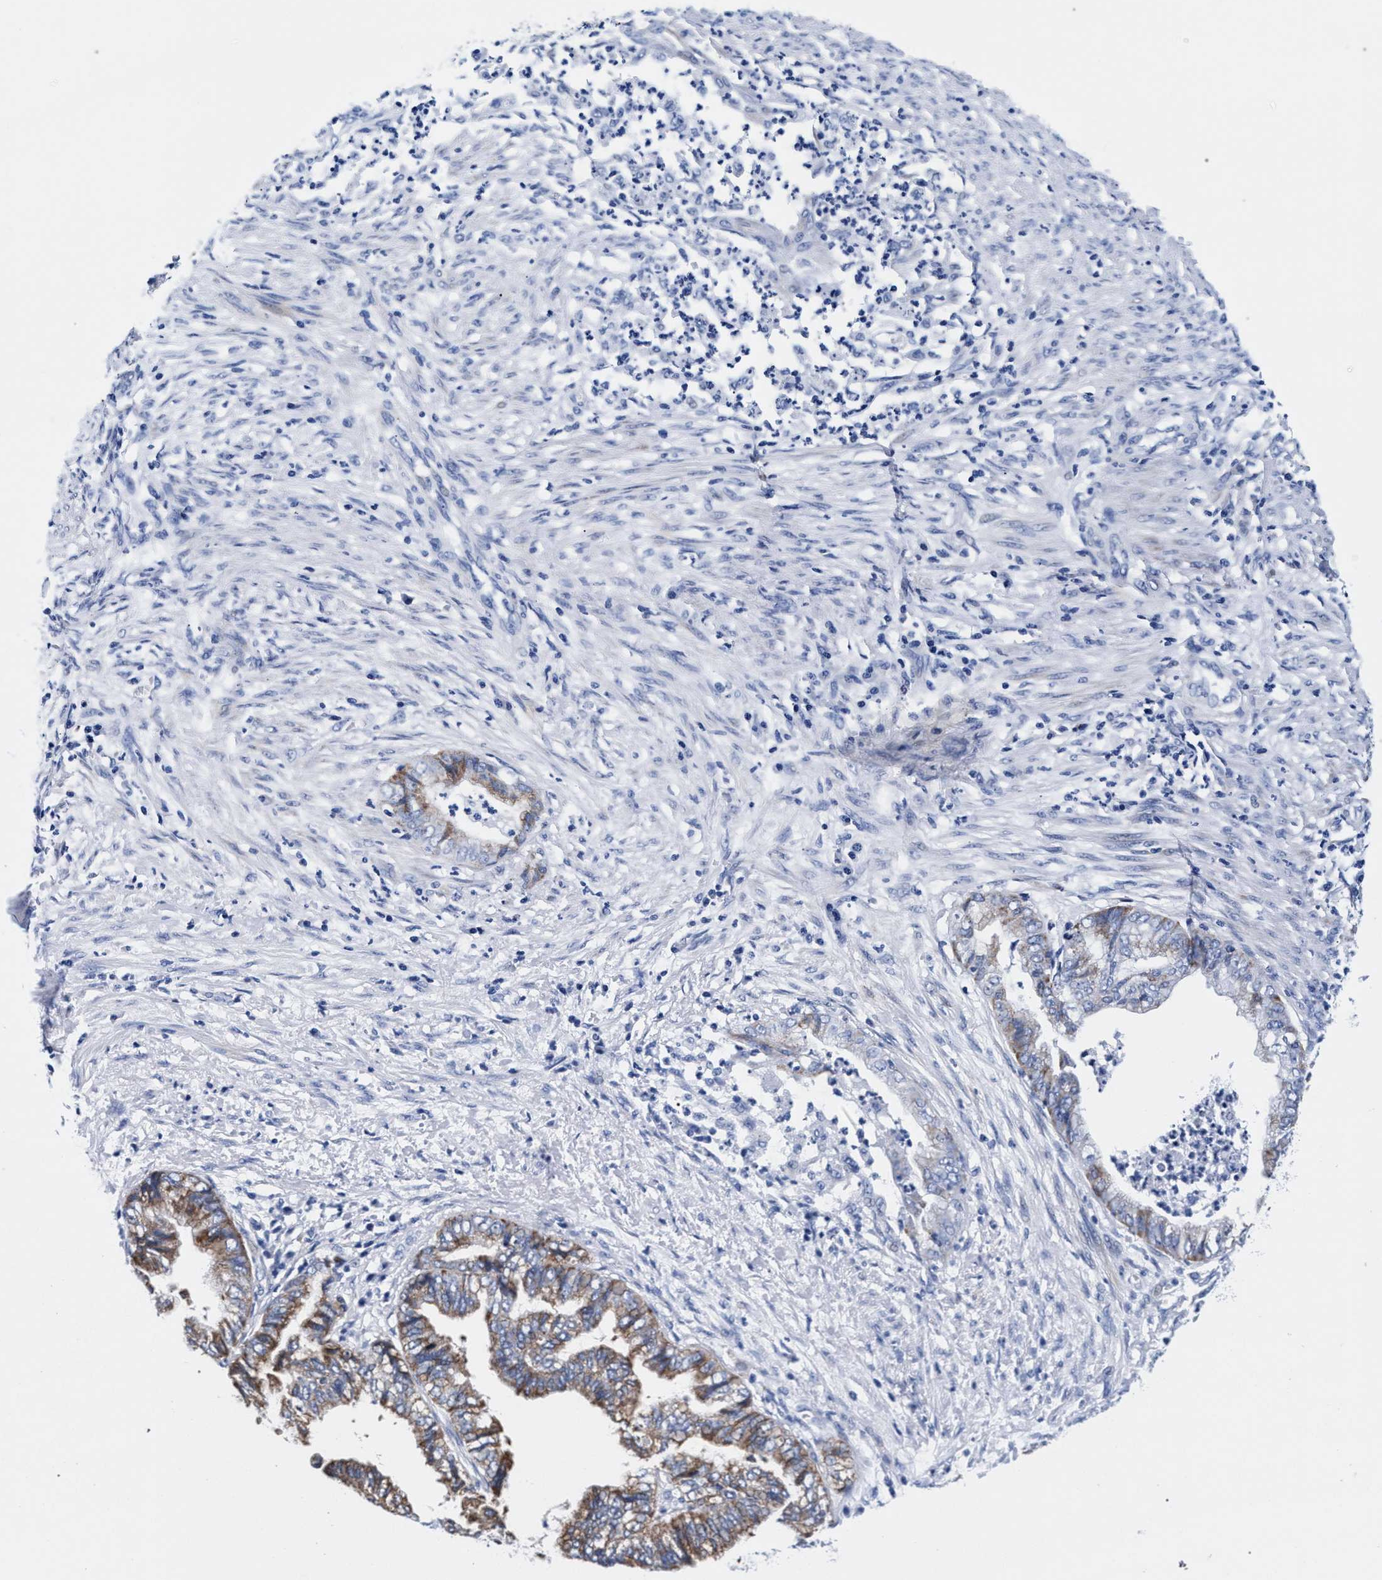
{"staining": {"intensity": "moderate", "quantity": ">75%", "location": "cytoplasmic/membranous"}, "tissue": "endometrial cancer", "cell_type": "Tumor cells", "image_type": "cancer", "snomed": [{"axis": "morphology", "description": "Necrosis, NOS"}, {"axis": "morphology", "description": "Adenocarcinoma, NOS"}, {"axis": "topography", "description": "Endometrium"}], "caption": "Protein expression analysis of human endometrial adenocarcinoma reveals moderate cytoplasmic/membranous staining in about >75% of tumor cells.", "gene": "RAB3B", "patient": {"sex": "female", "age": 79}}